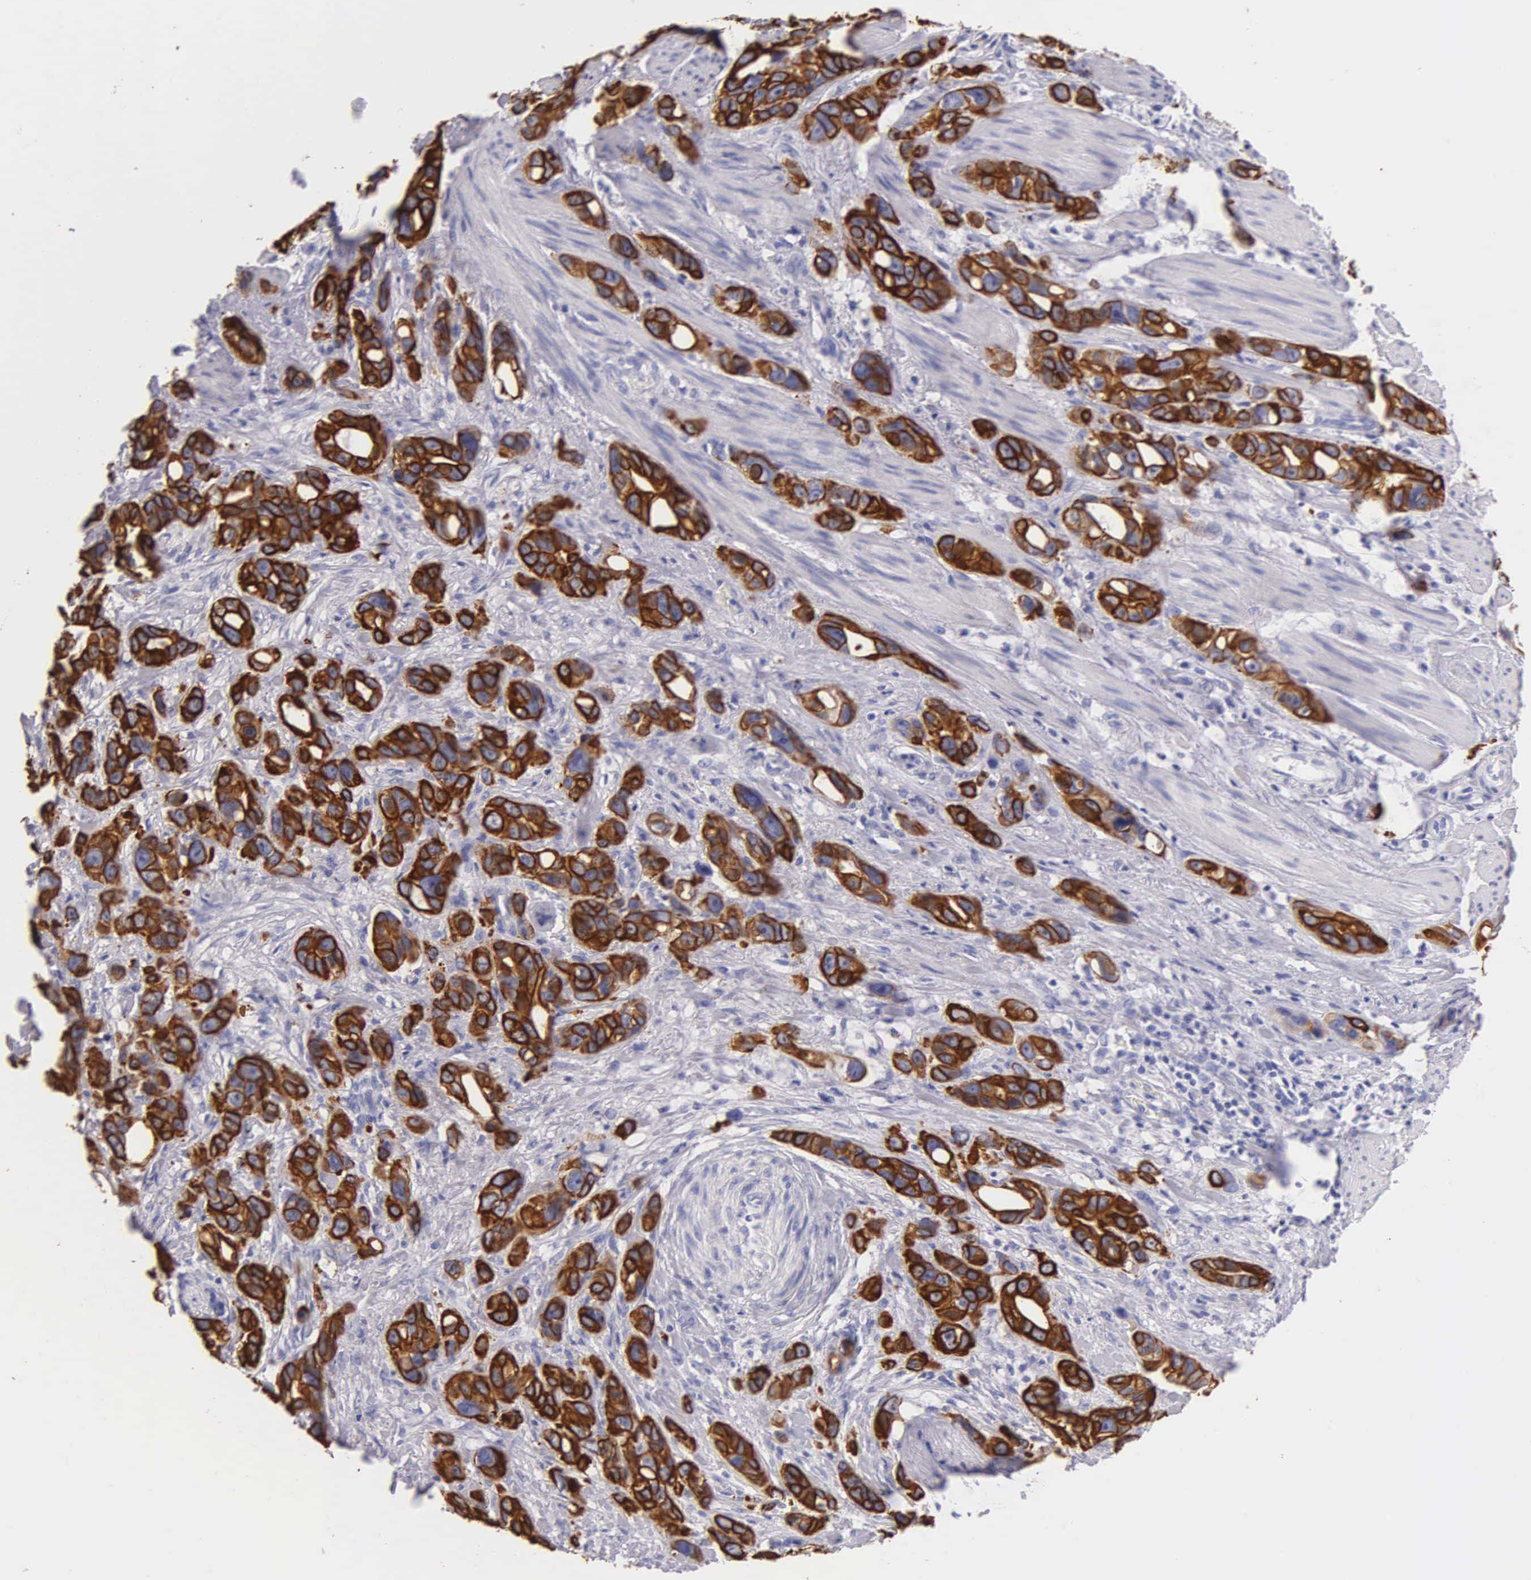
{"staining": {"intensity": "strong", "quantity": ">75%", "location": "cytoplasmic/membranous"}, "tissue": "stomach cancer", "cell_type": "Tumor cells", "image_type": "cancer", "snomed": [{"axis": "morphology", "description": "Adenocarcinoma, NOS"}, {"axis": "topography", "description": "Stomach, upper"}], "caption": "Human stomach cancer stained for a protein (brown) demonstrates strong cytoplasmic/membranous positive staining in about >75% of tumor cells.", "gene": "KRT17", "patient": {"sex": "male", "age": 47}}